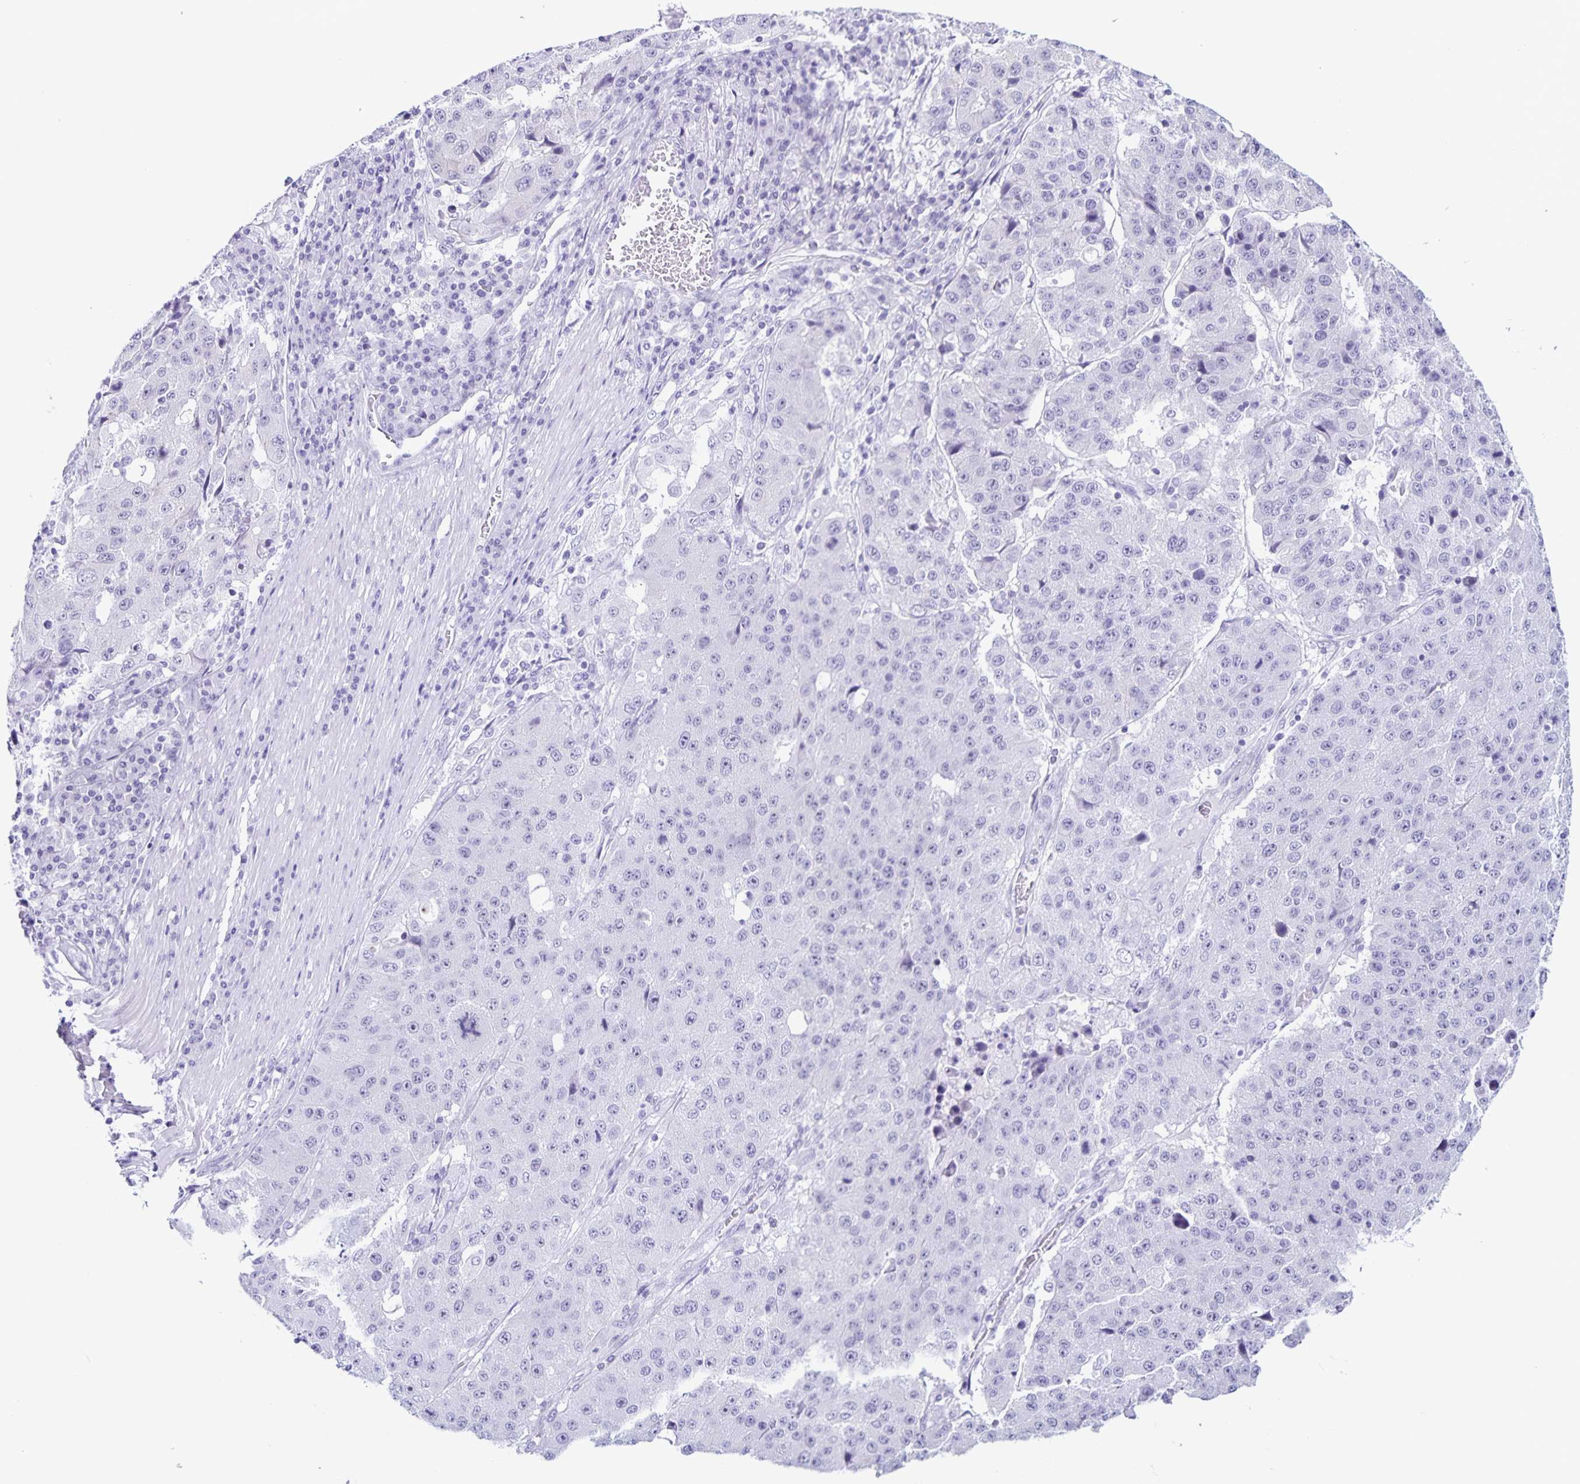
{"staining": {"intensity": "negative", "quantity": "none", "location": "none"}, "tissue": "stomach cancer", "cell_type": "Tumor cells", "image_type": "cancer", "snomed": [{"axis": "morphology", "description": "Adenocarcinoma, NOS"}, {"axis": "topography", "description": "Stomach"}], "caption": "IHC histopathology image of adenocarcinoma (stomach) stained for a protein (brown), which reveals no positivity in tumor cells.", "gene": "FAM170A", "patient": {"sex": "male", "age": 71}}